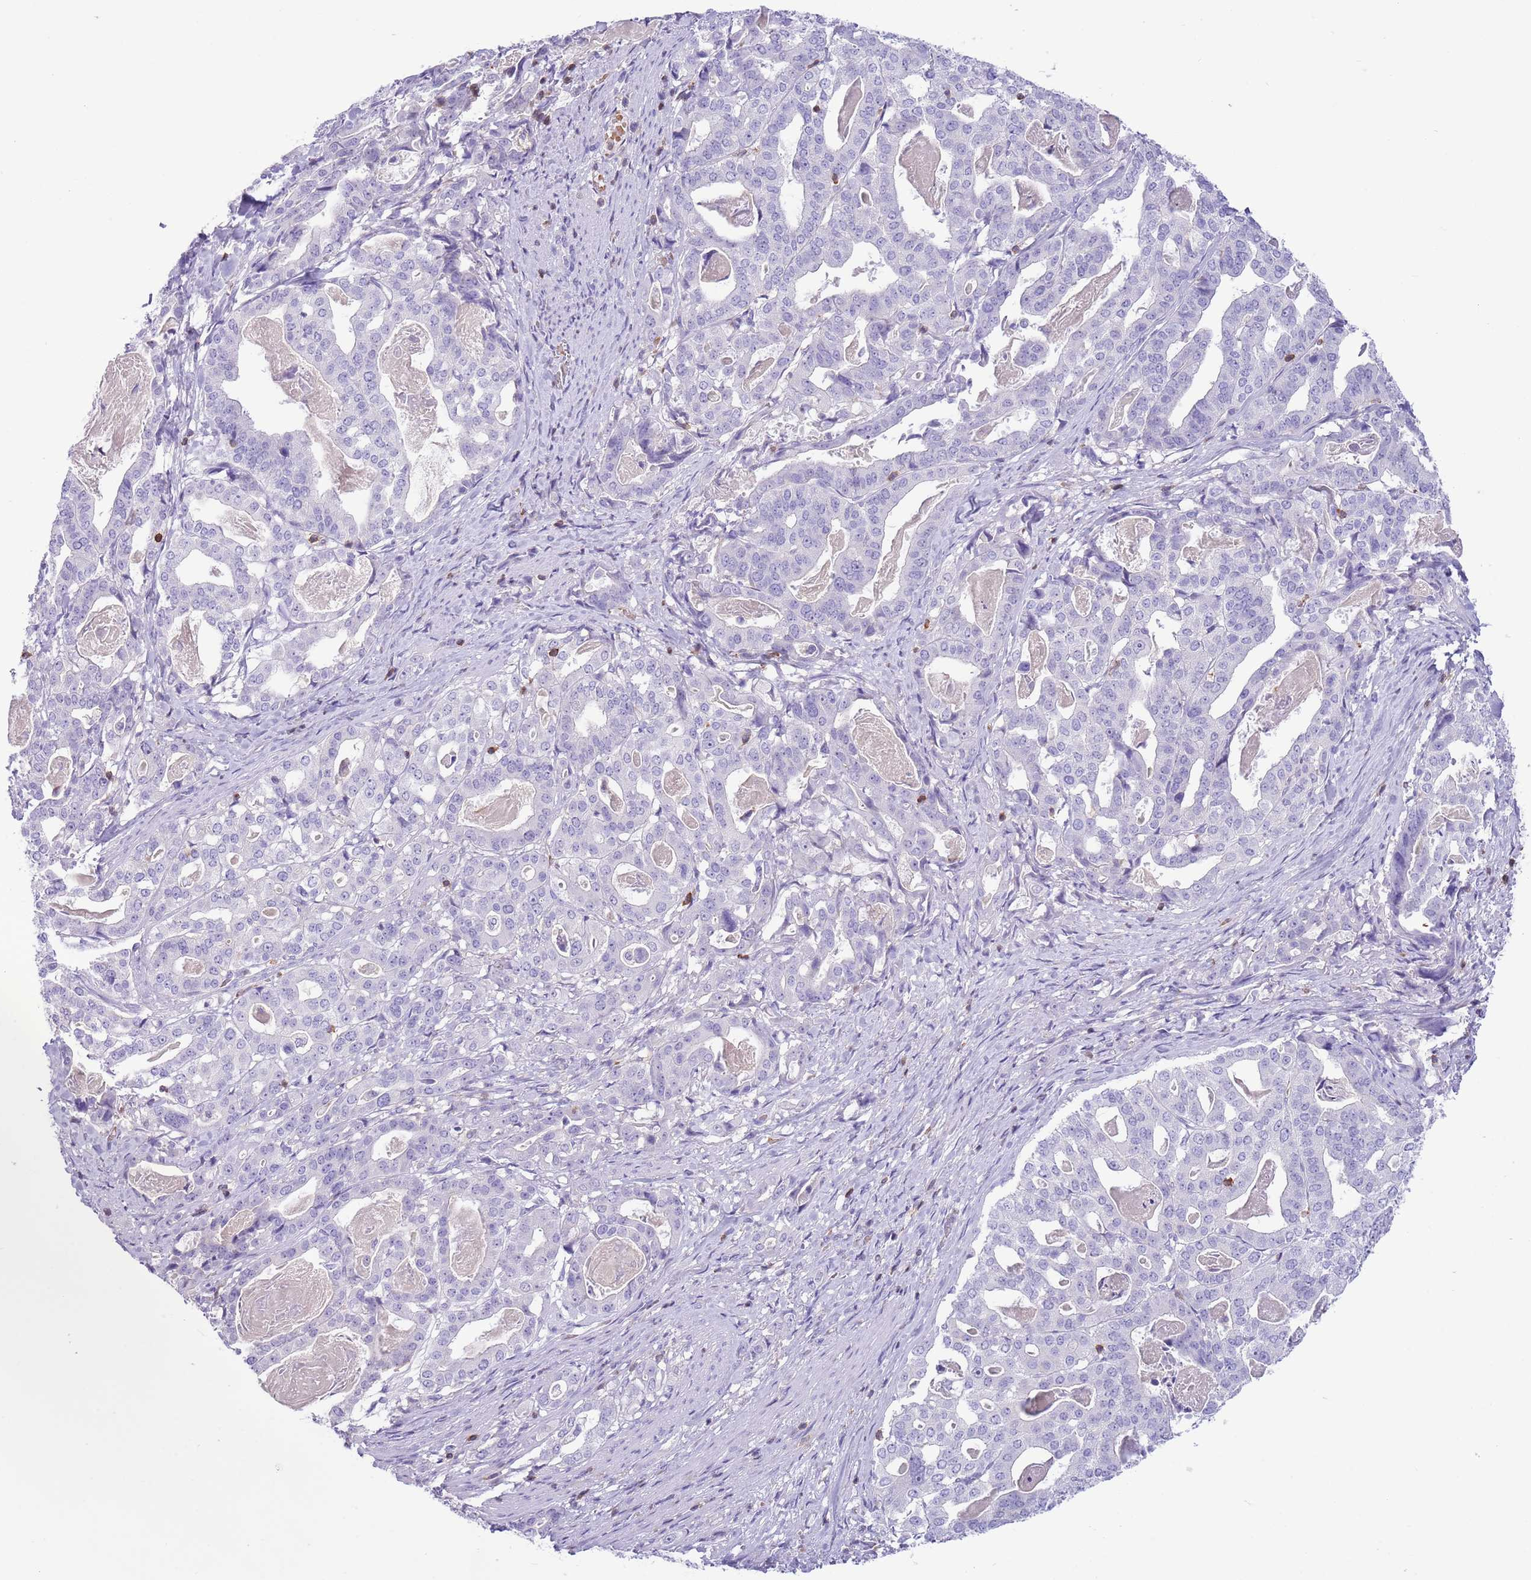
{"staining": {"intensity": "negative", "quantity": "none", "location": "none"}, "tissue": "stomach cancer", "cell_type": "Tumor cells", "image_type": "cancer", "snomed": [{"axis": "morphology", "description": "Adenocarcinoma, NOS"}, {"axis": "topography", "description": "Stomach"}], "caption": "Stomach cancer was stained to show a protein in brown. There is no significant positivity in tumor cells.", "gene": "OR4Q3", "patient": {"sex": "male", "age": 48}}